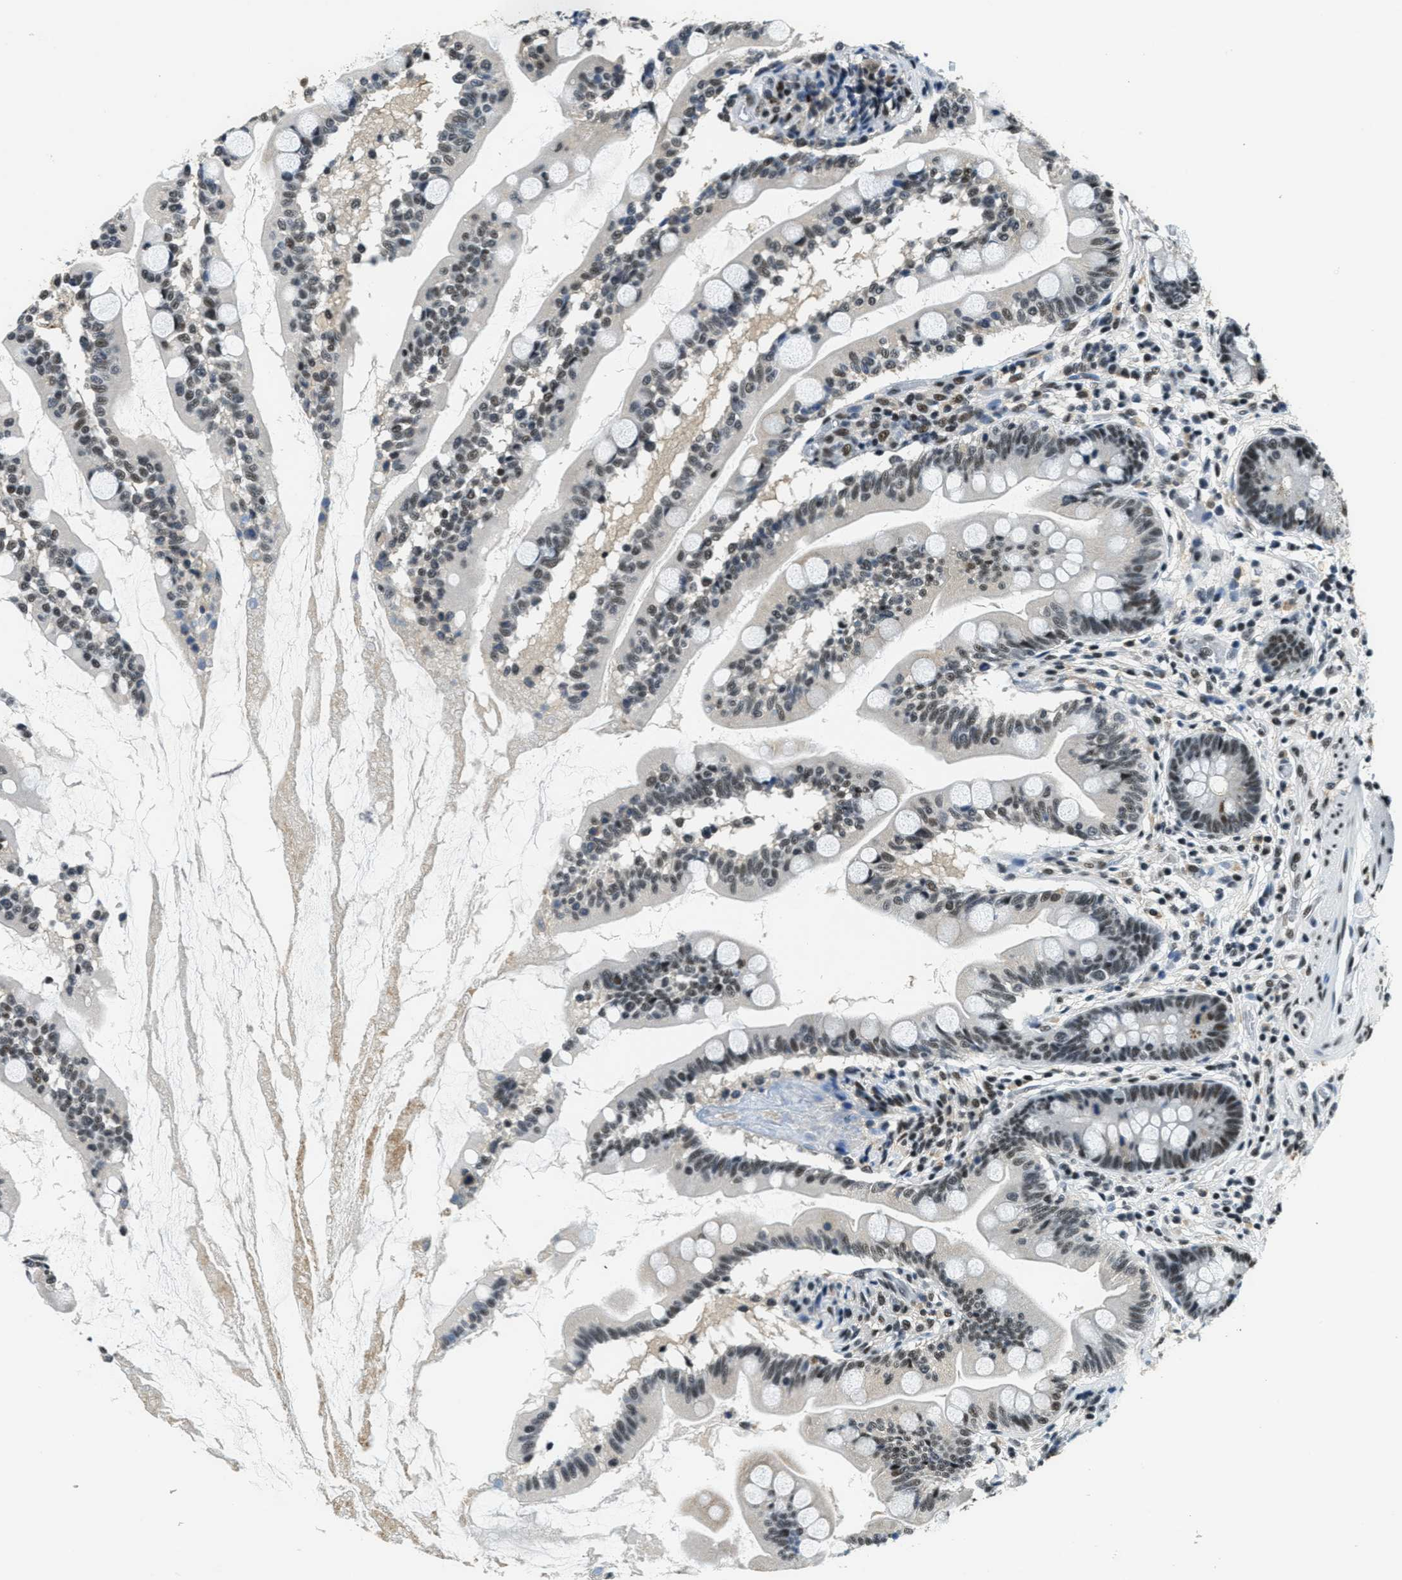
{"staining": {"intensity": "moderate", "quantity": "25%-75%", "location": "nuclear"}, "tissue": "small intestine", "cell_type": "Glandular cells", "image_type": "normal", "snomed": [{"axis": "morphology", "description": "Normal tissue, NOS"}, {"axis": "topography", "description": "Small intestine"}], "caption": "Immunohistochemical staining of benign small intestine shows 25%-75% levels of moderate nuclear protein staining in about 25%-75% of glandular cells. (DAB = brown stain, brightfield microscopy at high magnification).", "gene": "SSB", "patient": {"sex": "female", "age": 56}}